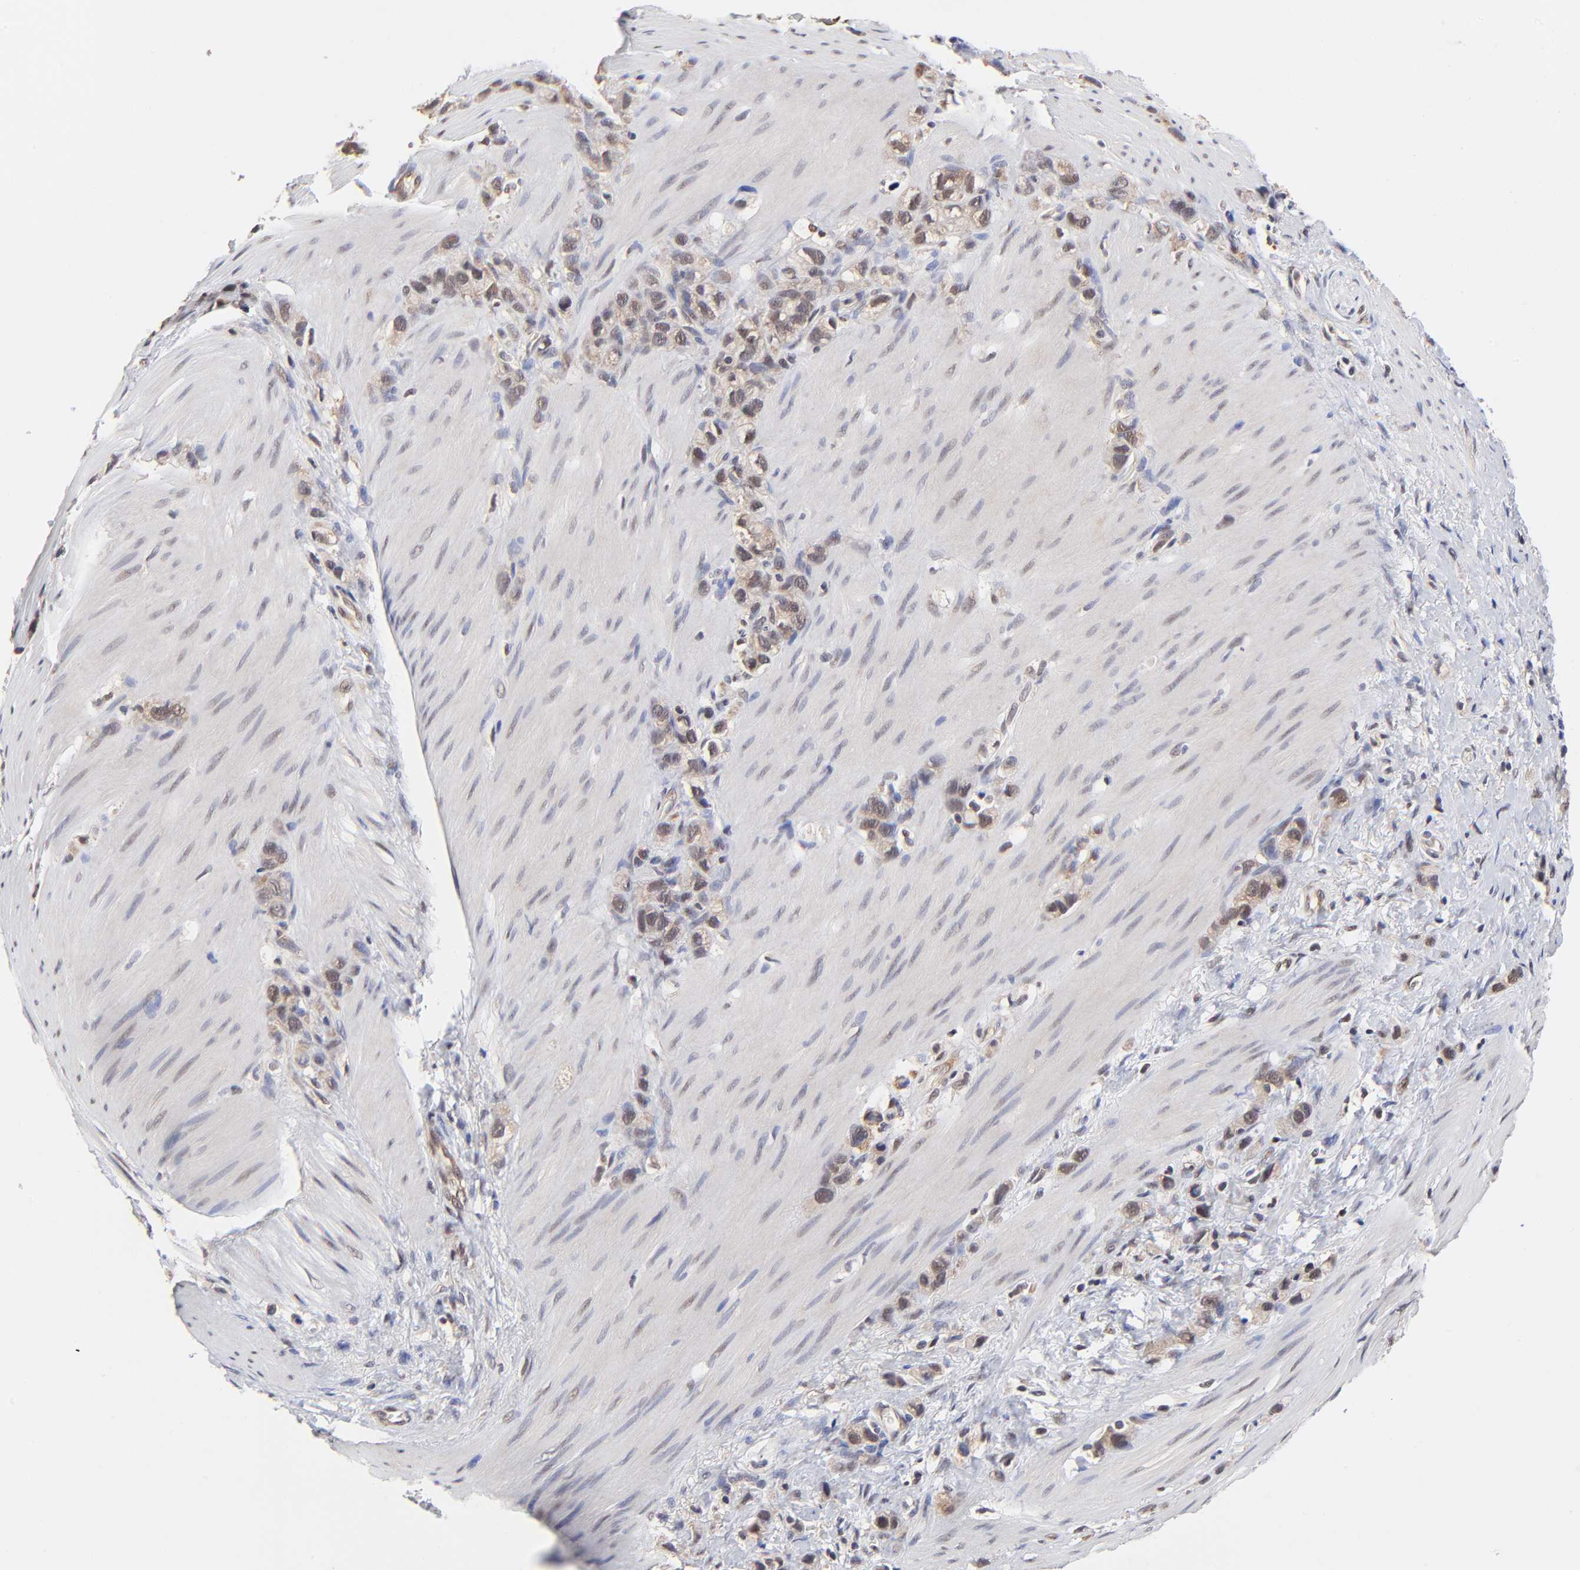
{"staining": {"intensity": "weak", "quantity": "25%-75%", "location": "nuclear"}, "tissue": "stomach cancer", "cell_type": "Tumor cells", "image_type": "cancer", "snomed": [{"axis": "morphology", "description": "Normal tissue, NOS"}, {"axis": "morphology", "description": "Adenocarcinoma, NOS"}, {"axis": "morphology", "description": "Adenocarcinoma, High grade"}, {"axis": "topography", "description": "Stomach, upper"}, {"axis": "topography", "description": "Stomach"}], "caption": "A micrograph of adenocarcinoma (high-grade) (stomach) stained for a protein demonstrates weak nuclear brown staining in tumor cells. The protein of interest is shown in brown color, while the nuclei are stained blue.", "gene": "PSMC4", "patient": {"sex": "female", "age": 65}}